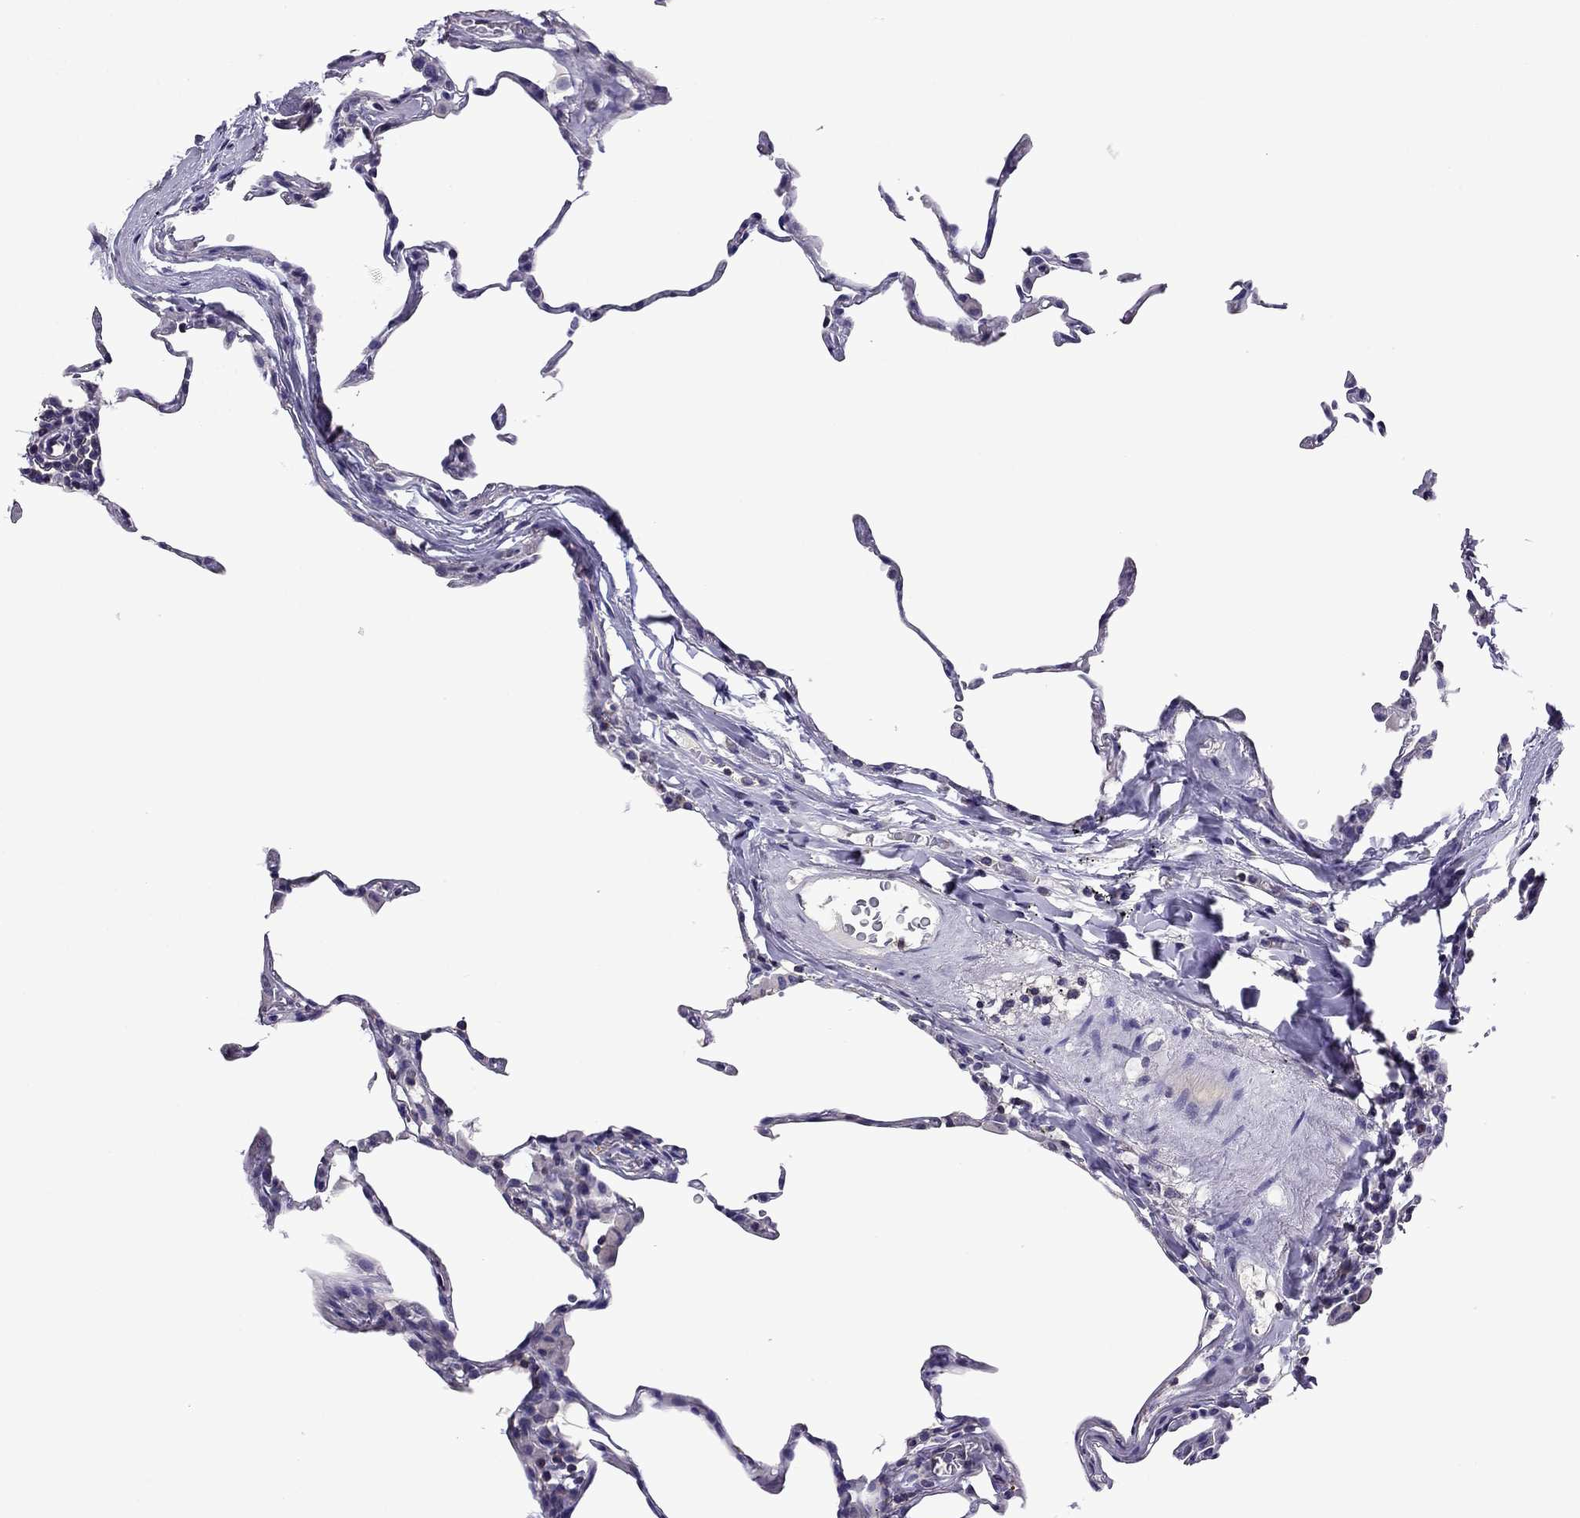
{"staining": {"intensity": "negative", "quantity": "none", "location": "none"}, "tissue": "lung", "cell_type": "Alveolar cells", "image_type": "normal", "snomed": [{"axis": "morphology", "description": "Normal tissue, NOS"}, {"axis": "topography", "description": "Lung"}], "caption": "Immunohistochemistry of normal lung reveals no expression in alveolar cells.", "gene": "TTN", "patient": {"sex": "female", "age": 57}}